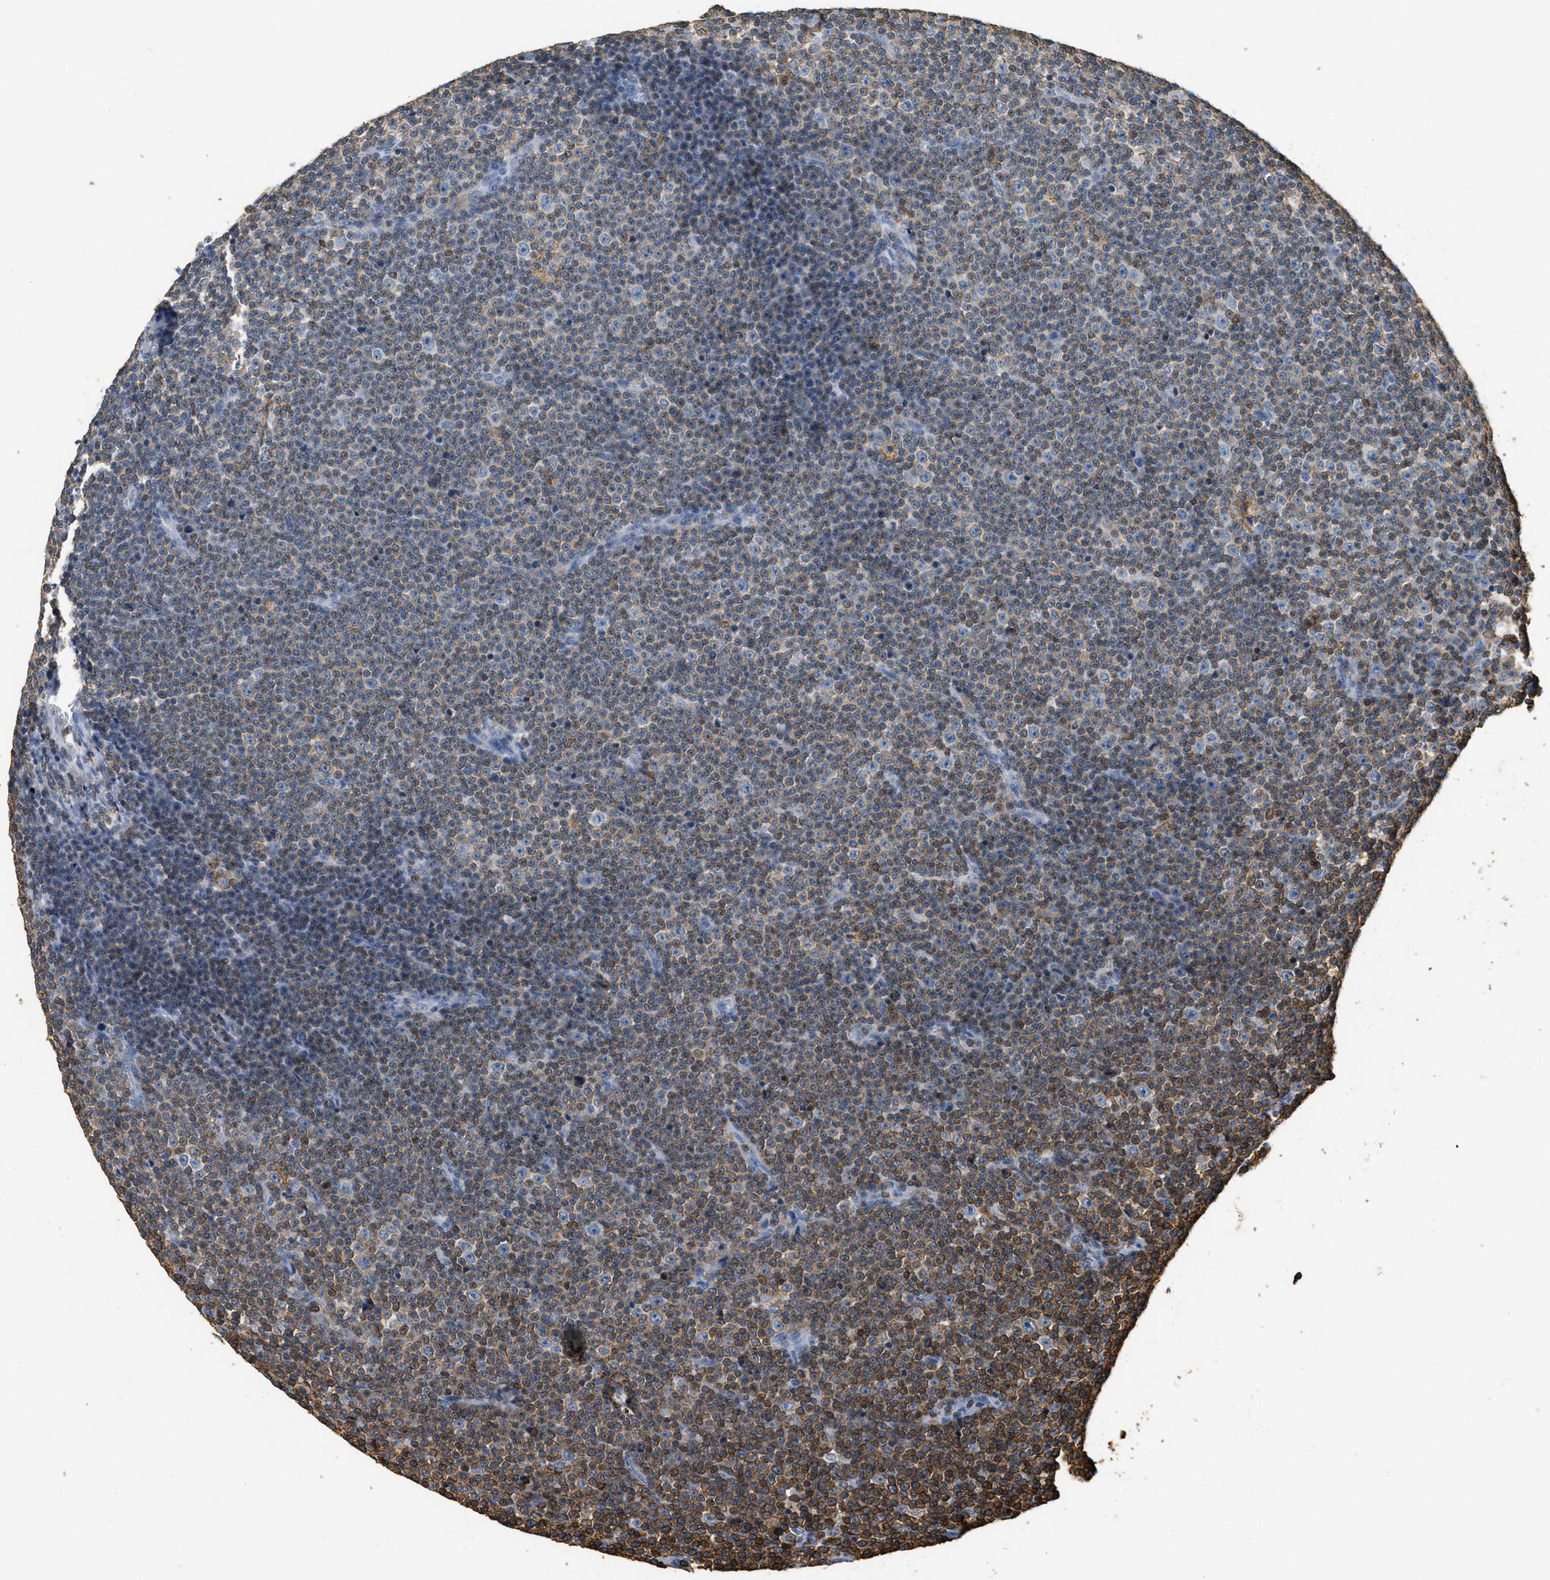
{"staining": {"intensity": "moderate", "quantity": "25%-75%", "location": "cytoplasmic/membranous"}, "tissue": "lymphoma", "cell_type": "Tumor cells", "image_type": "cancer", "snomed": [{"axis": "morphology", "description": "Malignant lymphoma, non-Hodgkin's type, Low grade"}, {"axis": "topography", "description": "Lymph node"}], "caption": "Immunohistochemistry (IHC) photomicrograph of human malignant lymphoma, non-Hodgkin's type (low-grade) stained for a protein (brown), which shows medium levels of moderate cytoplasmic/membranous positivity in approximately 25%-75% of tumor cells.", "gene": "LSP1", "patient": {"sex": "female", "age": 67}}